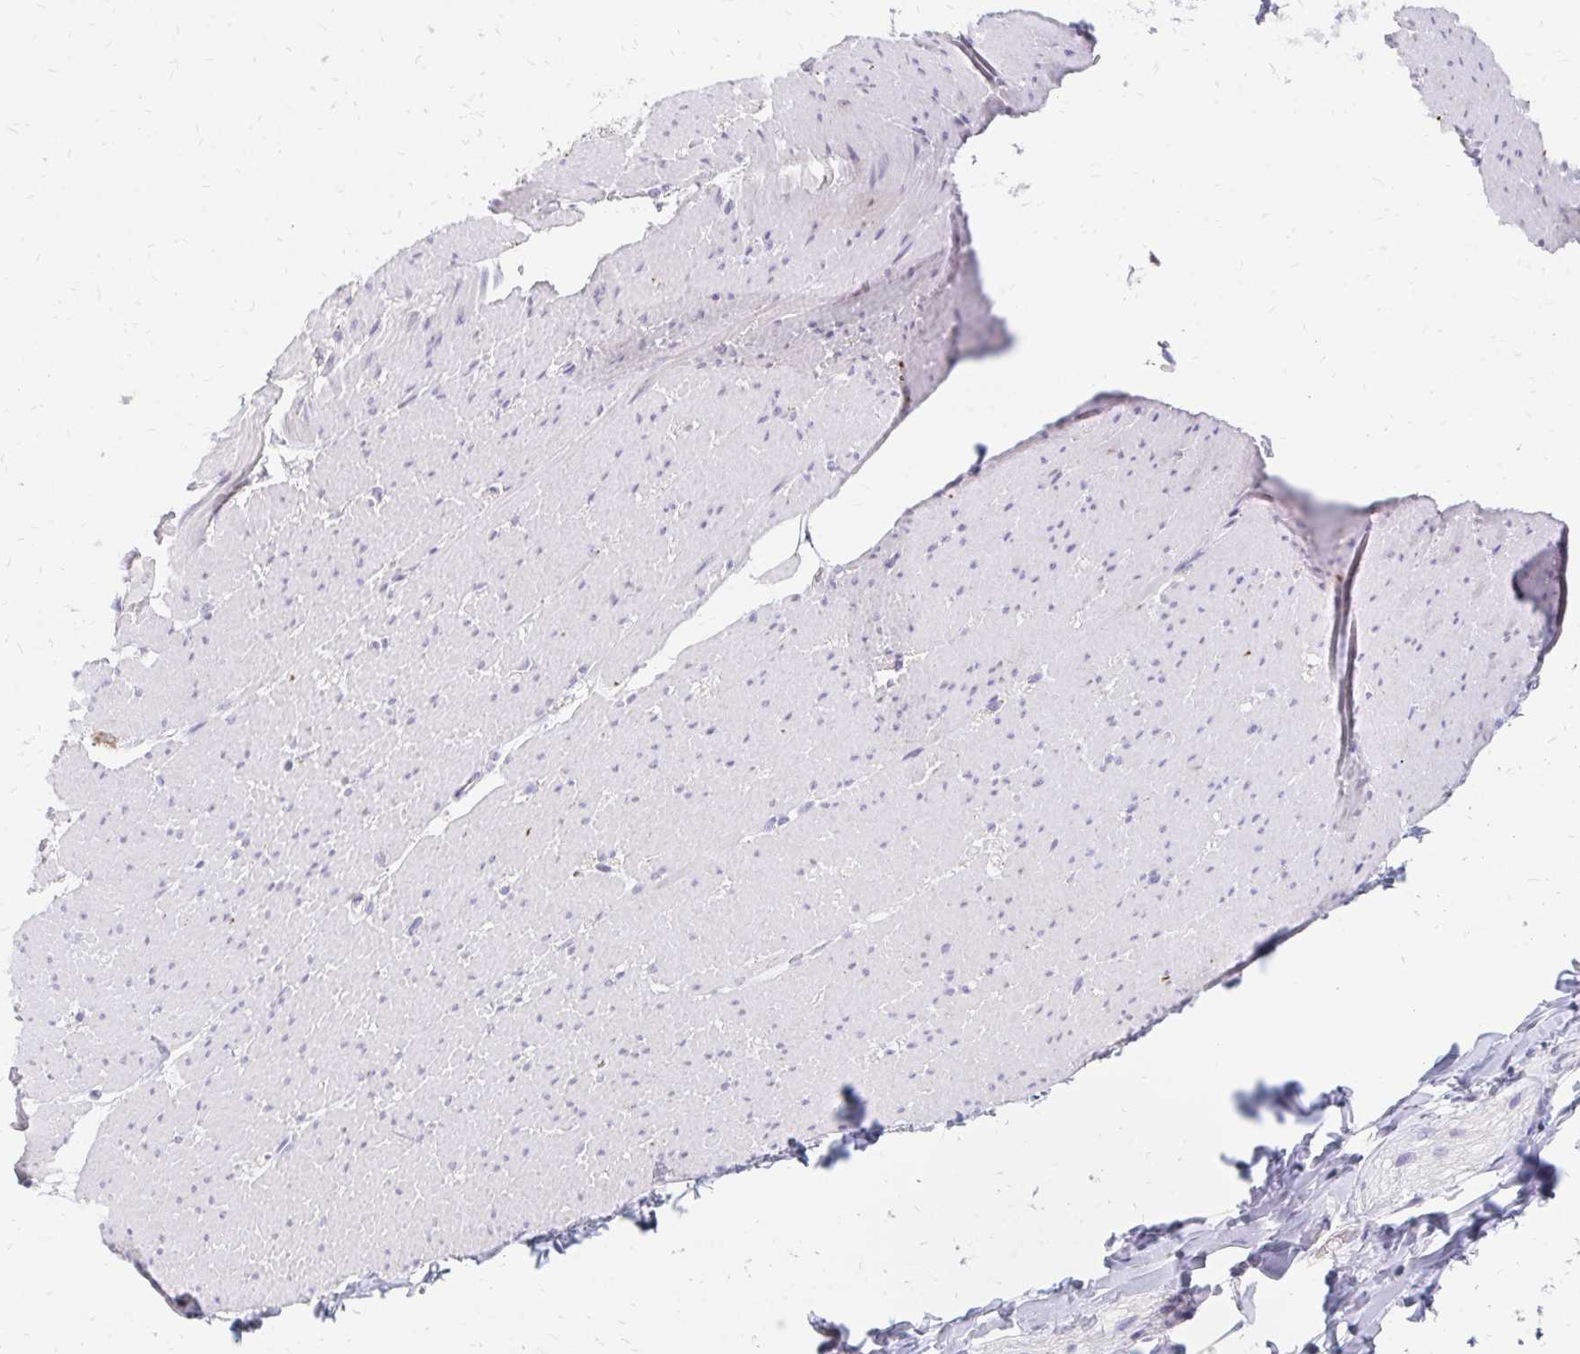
{"staining": {"intensity": "negative", "quantity": "none", "location": "none"}, "tissue": "smooth muscle", "cell_type": "Smooth muscle cells", "image_type": "normal", "snomed": [{"axis": "morphology", "description": "Normal tissue, NOS"}, {"axis": "topography", "description": "Smooth muscle"}, {"axis": "topography", "description": "Rectum"}], "caption": "A high-resolution histopathology image shows IHC staining of benign smooth muscle, which displays no significant expression in smooth muscle cells.", "gene": "OR10V1", "patient": {"sex": "male", "age": 53}}